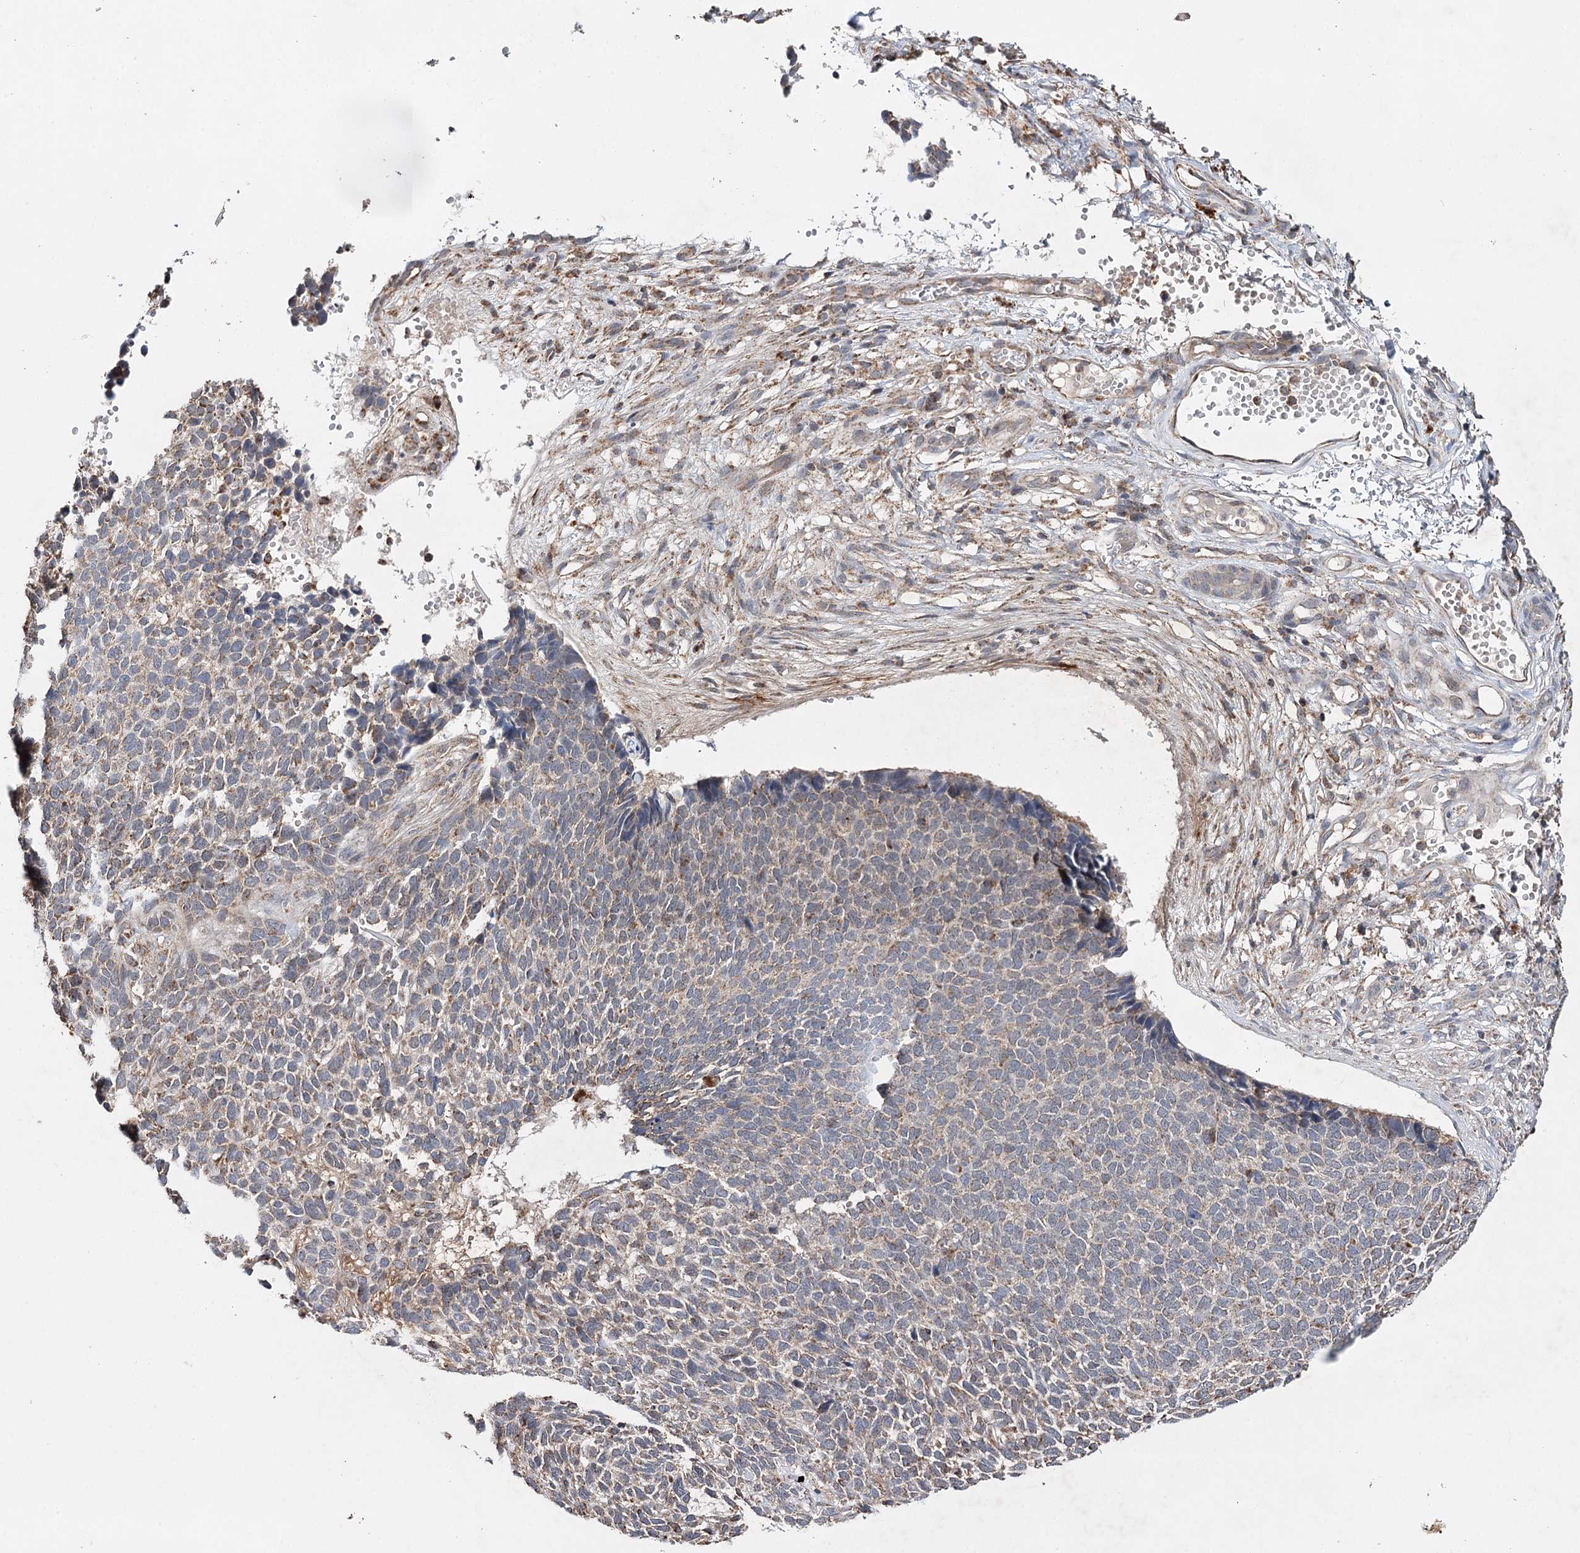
{"staining": {"intensity": "moderate", "quantity": "<25%", "location": "cytoplasmic/membranous"}, "tissue": "skin cancer", "cell_type": "Tumor cells", "image_type": "cancer", "snomed": [{"axis": "morphology", "description": "Basal cell carcinoma"}, {"axis": "topography", "description": "Skin"}], "caption": "A histopathology image of human basal cell carcinoma (skin) stained for a protein shows moderate cytoplasmic/membranous brown staining in tumor cells. The staining was performed using DAB, with brown indicating positive protein expression. Nuclei are stained blue with hematoxylin.", "gene": "PIK3CB", "patient": {"sex": "female", "age": 84}}